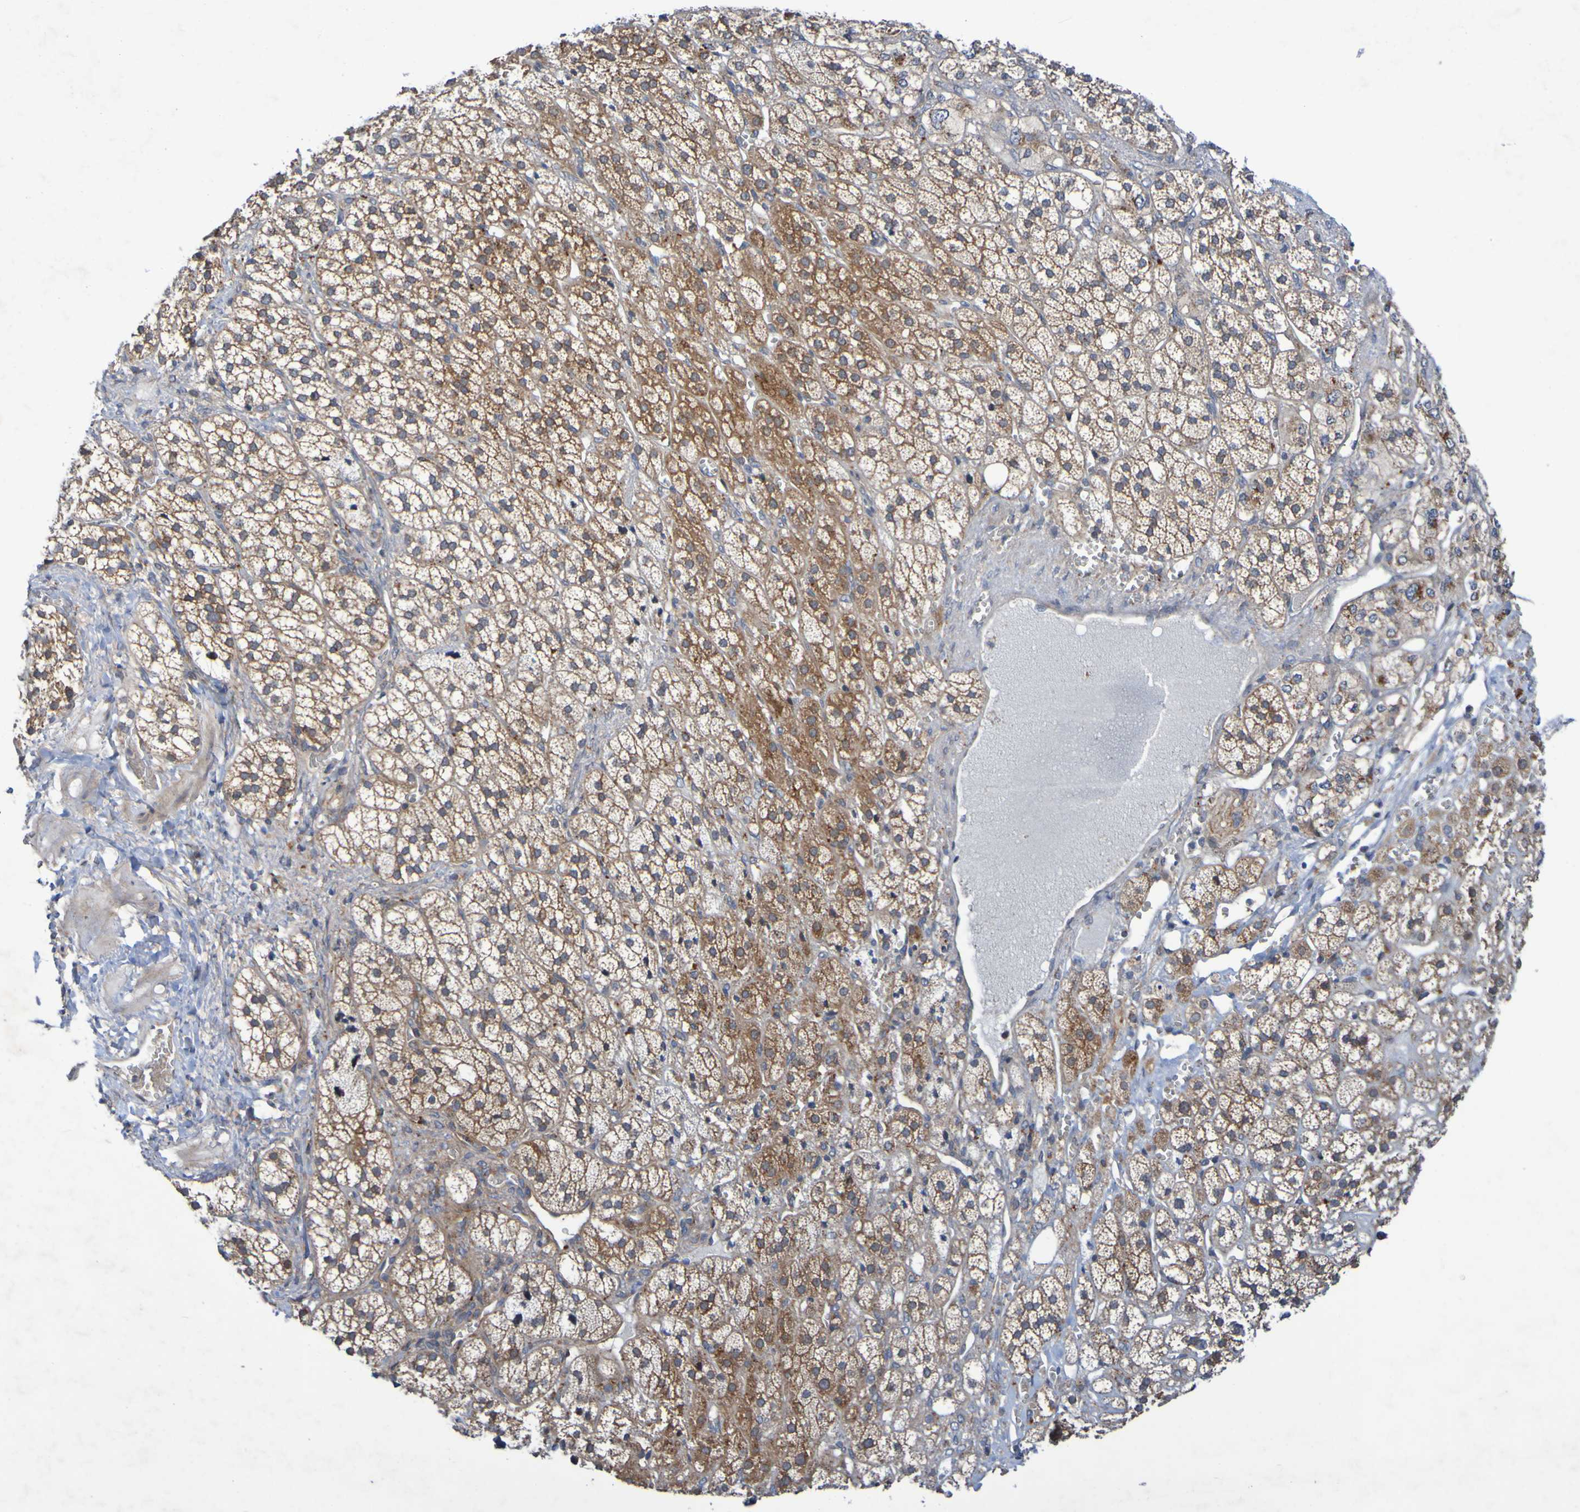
{"staining": {"intensity": "moderate", "quantity": ">75%", "location": "cytoplasmic/membranous"}, "tissue": "adrenal gland", "cell_type": "Glandular cells", "image_type": "normal", "snomed": [{"axis": "morphology", "description": "Normal tissue, NOS"}, {"axis": "topography", "description": "Adrenal gland"}], "caption": "Immunohistochemistry (IHC) (DAB (3,3'-diaminobenzidine)) staining of benign human adrenal gland displays moderate cytoplasmic/membranous protein expression in about >75% of glandular cells.", "gene": "SDK1", "patient": {"sex": "male", "age": 56}}